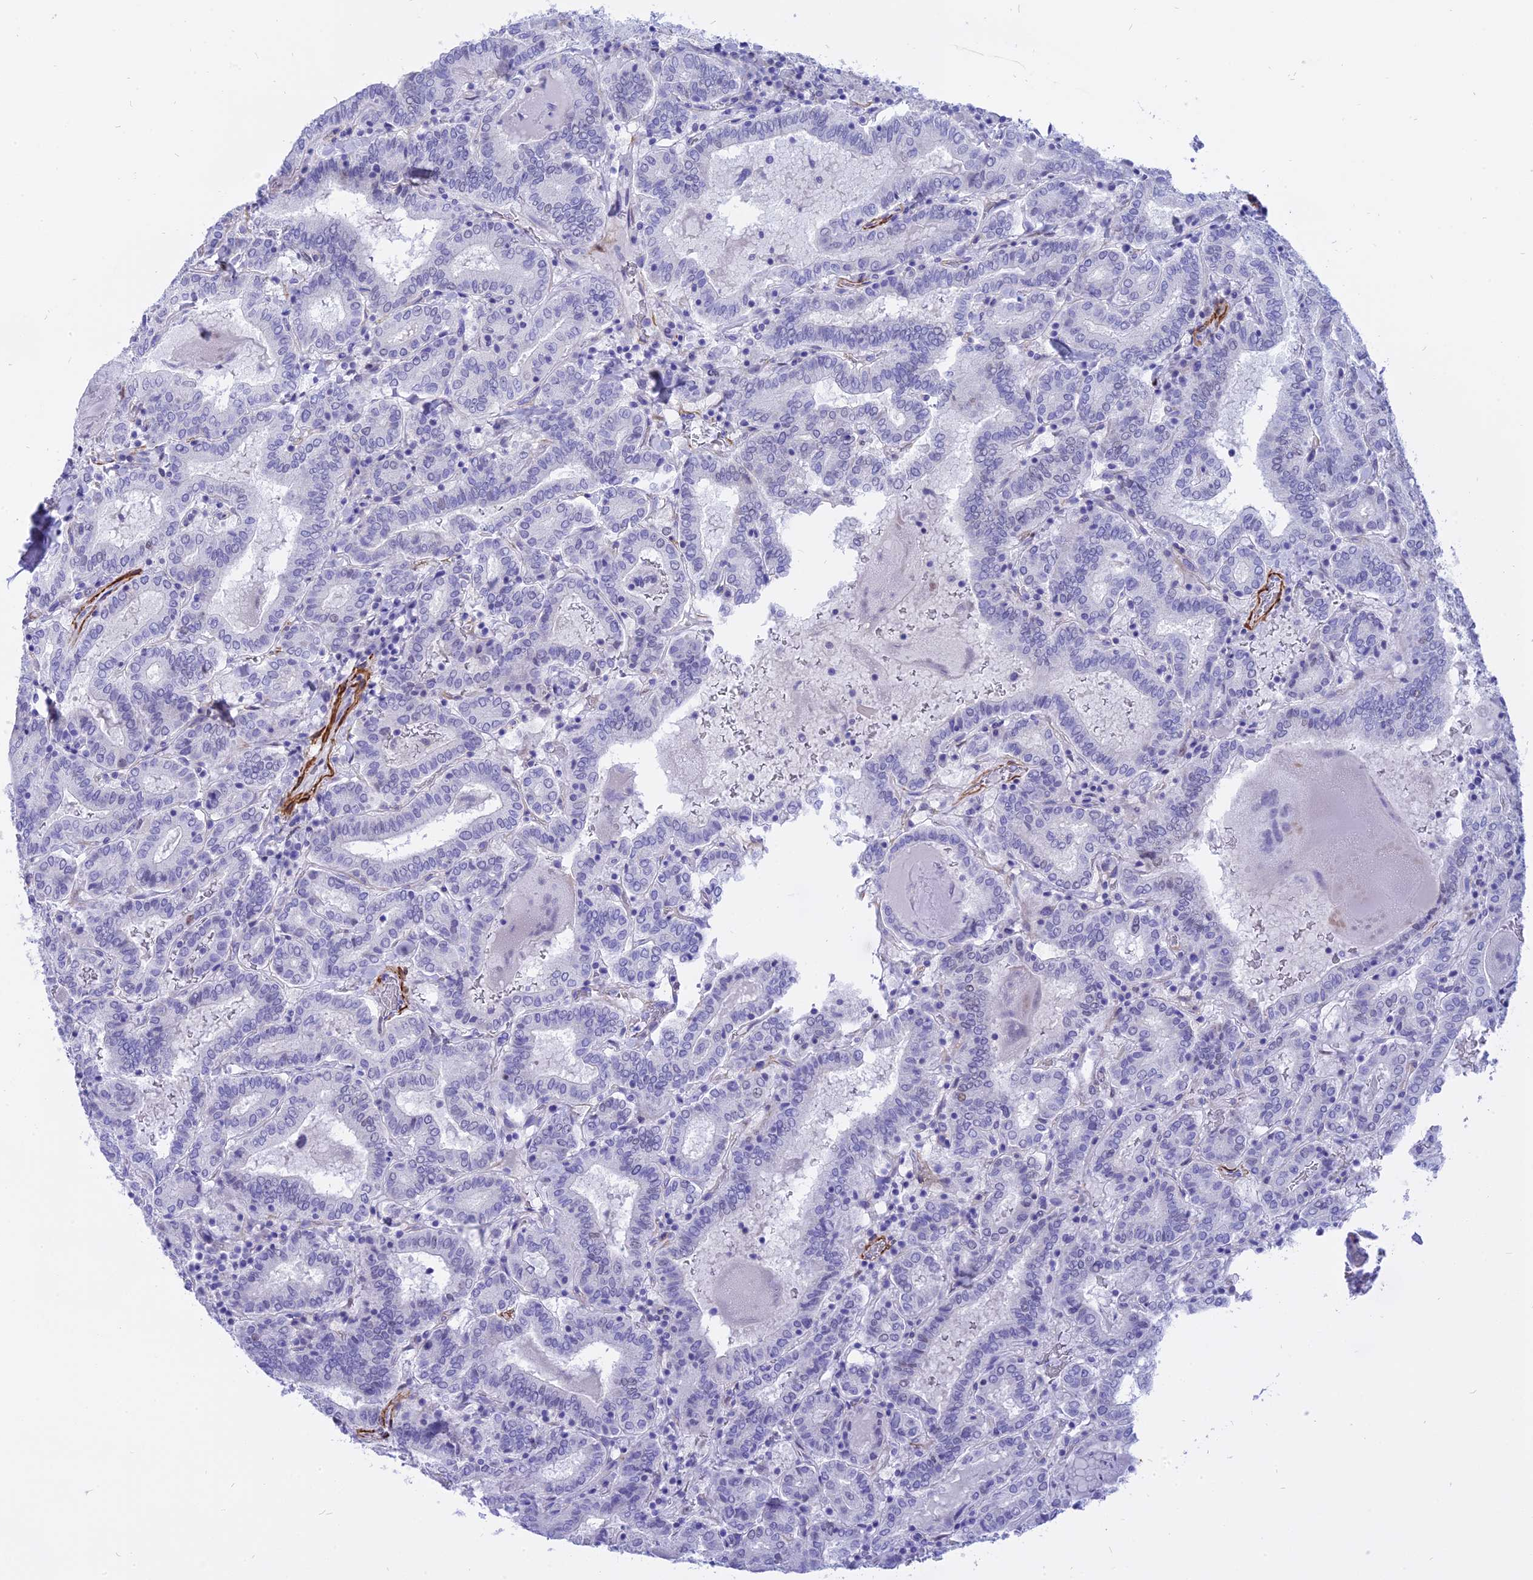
{"staining": {"intensity": "negative", "quantity": "none", "location": "none"}, "tissue": "thyroid cancer", "cell_type": "Tumor cells", "image_type": "cancer", "snomed": [{"axis": "morphology", "description": "Papillary adenocarcinoma, NOS"}, {"axis": "topography", "description": "Thyroid gland"}], "caption": "IHC histopathology image of human papillary adenocarcinoma (thyroid) stained for a protein (brown), which exhibits no staining in tumor cells.", "gene": "CENPV", "patient": {"sex": "female", "age": 72}}